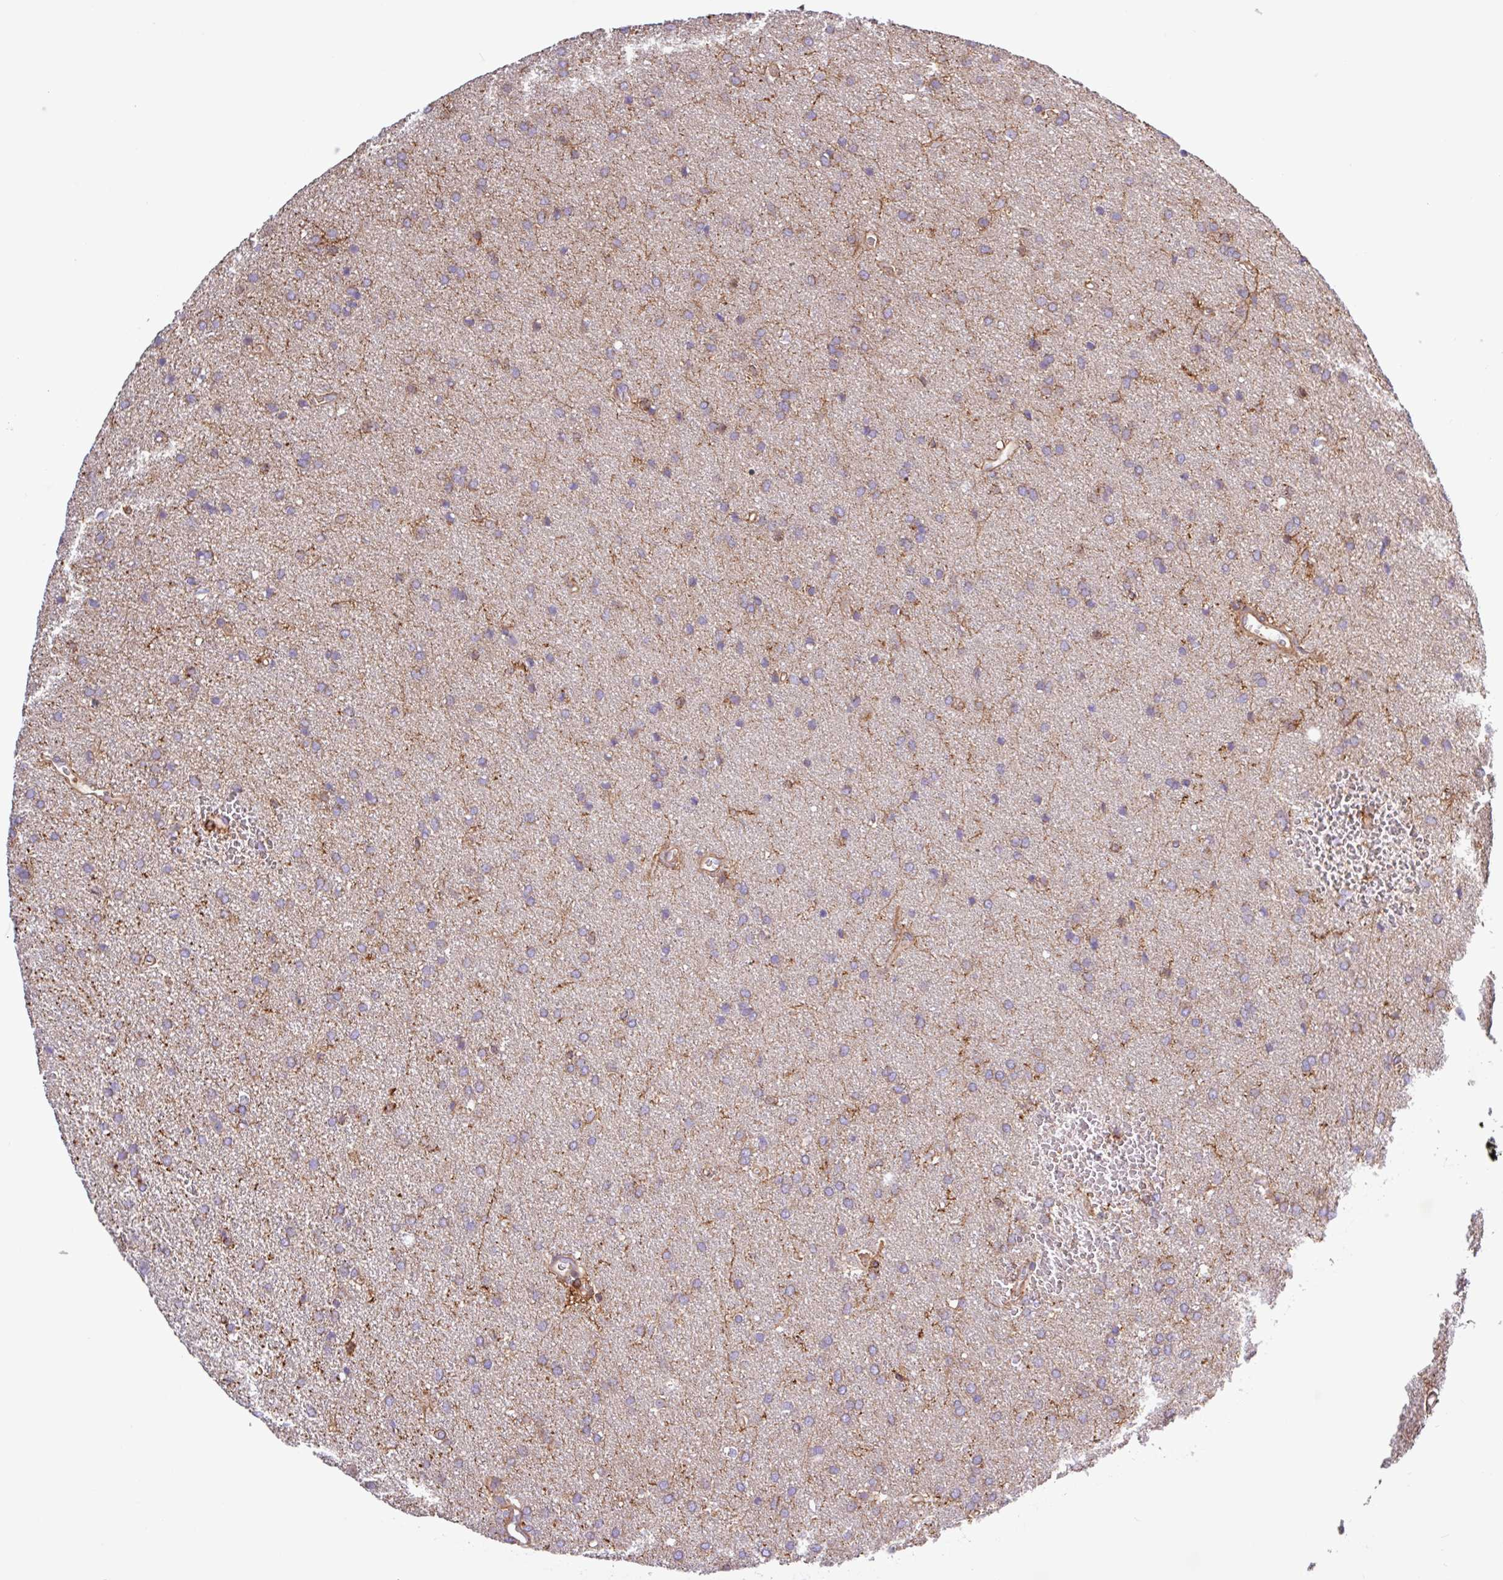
{"staining": {"intensity": "weak", "quantity": "25%-75%", "location": "cytoplasmic/membranous"}, "tissue": "glioma", "cell_type": "Tumor cells", "image_type": "cancer", "snomed": [{"axis": "morphology", "description": "Glioma, malignant, Low grade"}, {"axis": "topography", "description": "Brain"}], "caption": "Protein analysis of glioma tissue shows weak cytoplasmic/membranous expression in approximately 25%-75% of tumor cells. (DAB (3,3'-diaminobenzidine) = brown stain, brightfield microscopy at high magnification).", "gene": "ACTR3", "patient": {"sex": "female", "age": 34}}